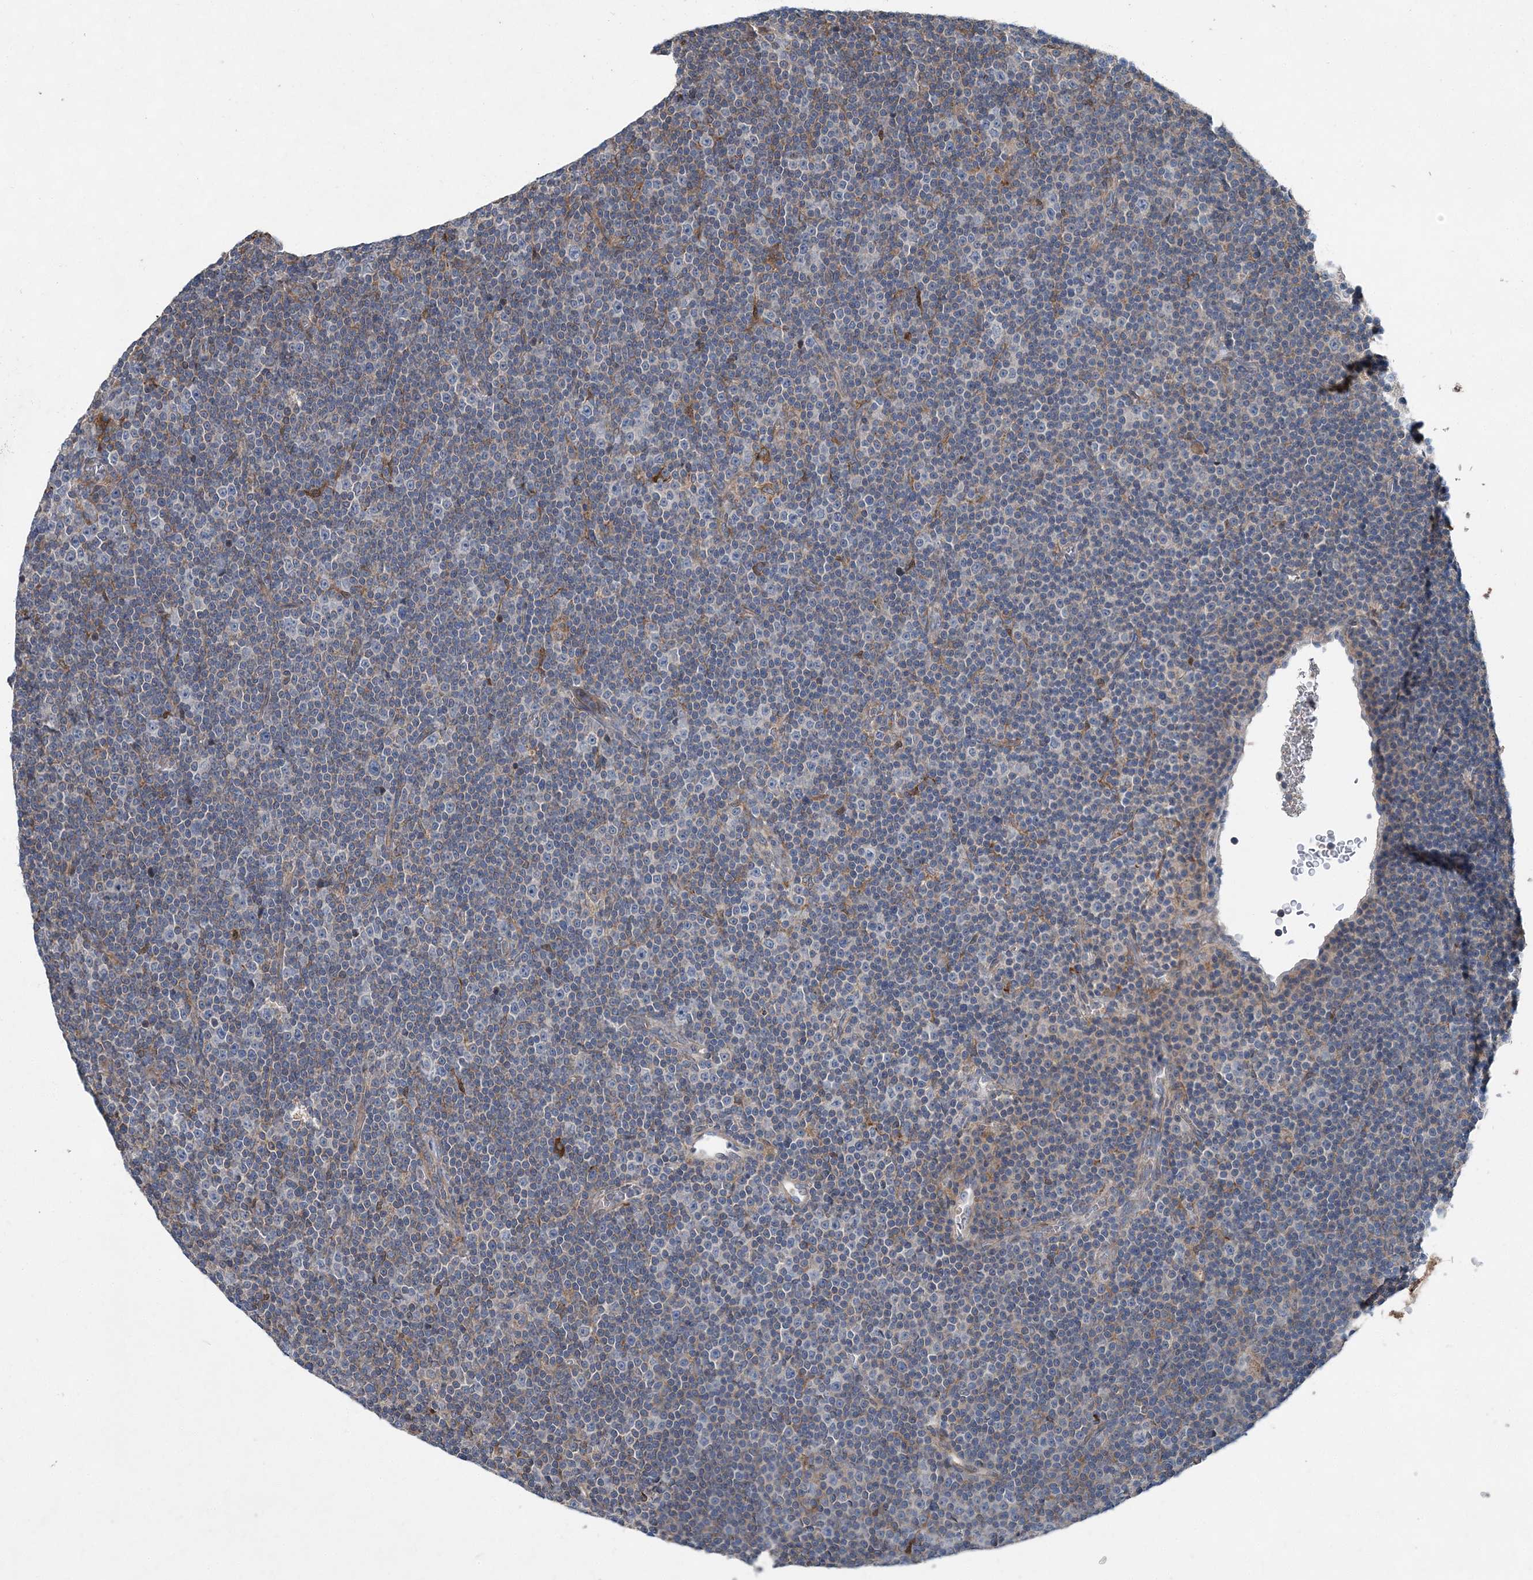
{"staining": {"intensity": "negative", "quantity": "none", "location": "none"}, "tissue": "lymphoma", "cell_type": "Tumor cells", "image_type": "cancer", "snomed": [{"axis": "morphology", "description": "Malignant lymphoma, non-Hodgkin's type, Low grade"}, {"axis": "topography", "description": "Lymph node"}], "caption": "This is an immunohistochemistry (IHC) image of human lymphoma. There is no staining in tumor cells.", "gene": "SPOPL", "patient": {"sex": "female", "age": 67}}